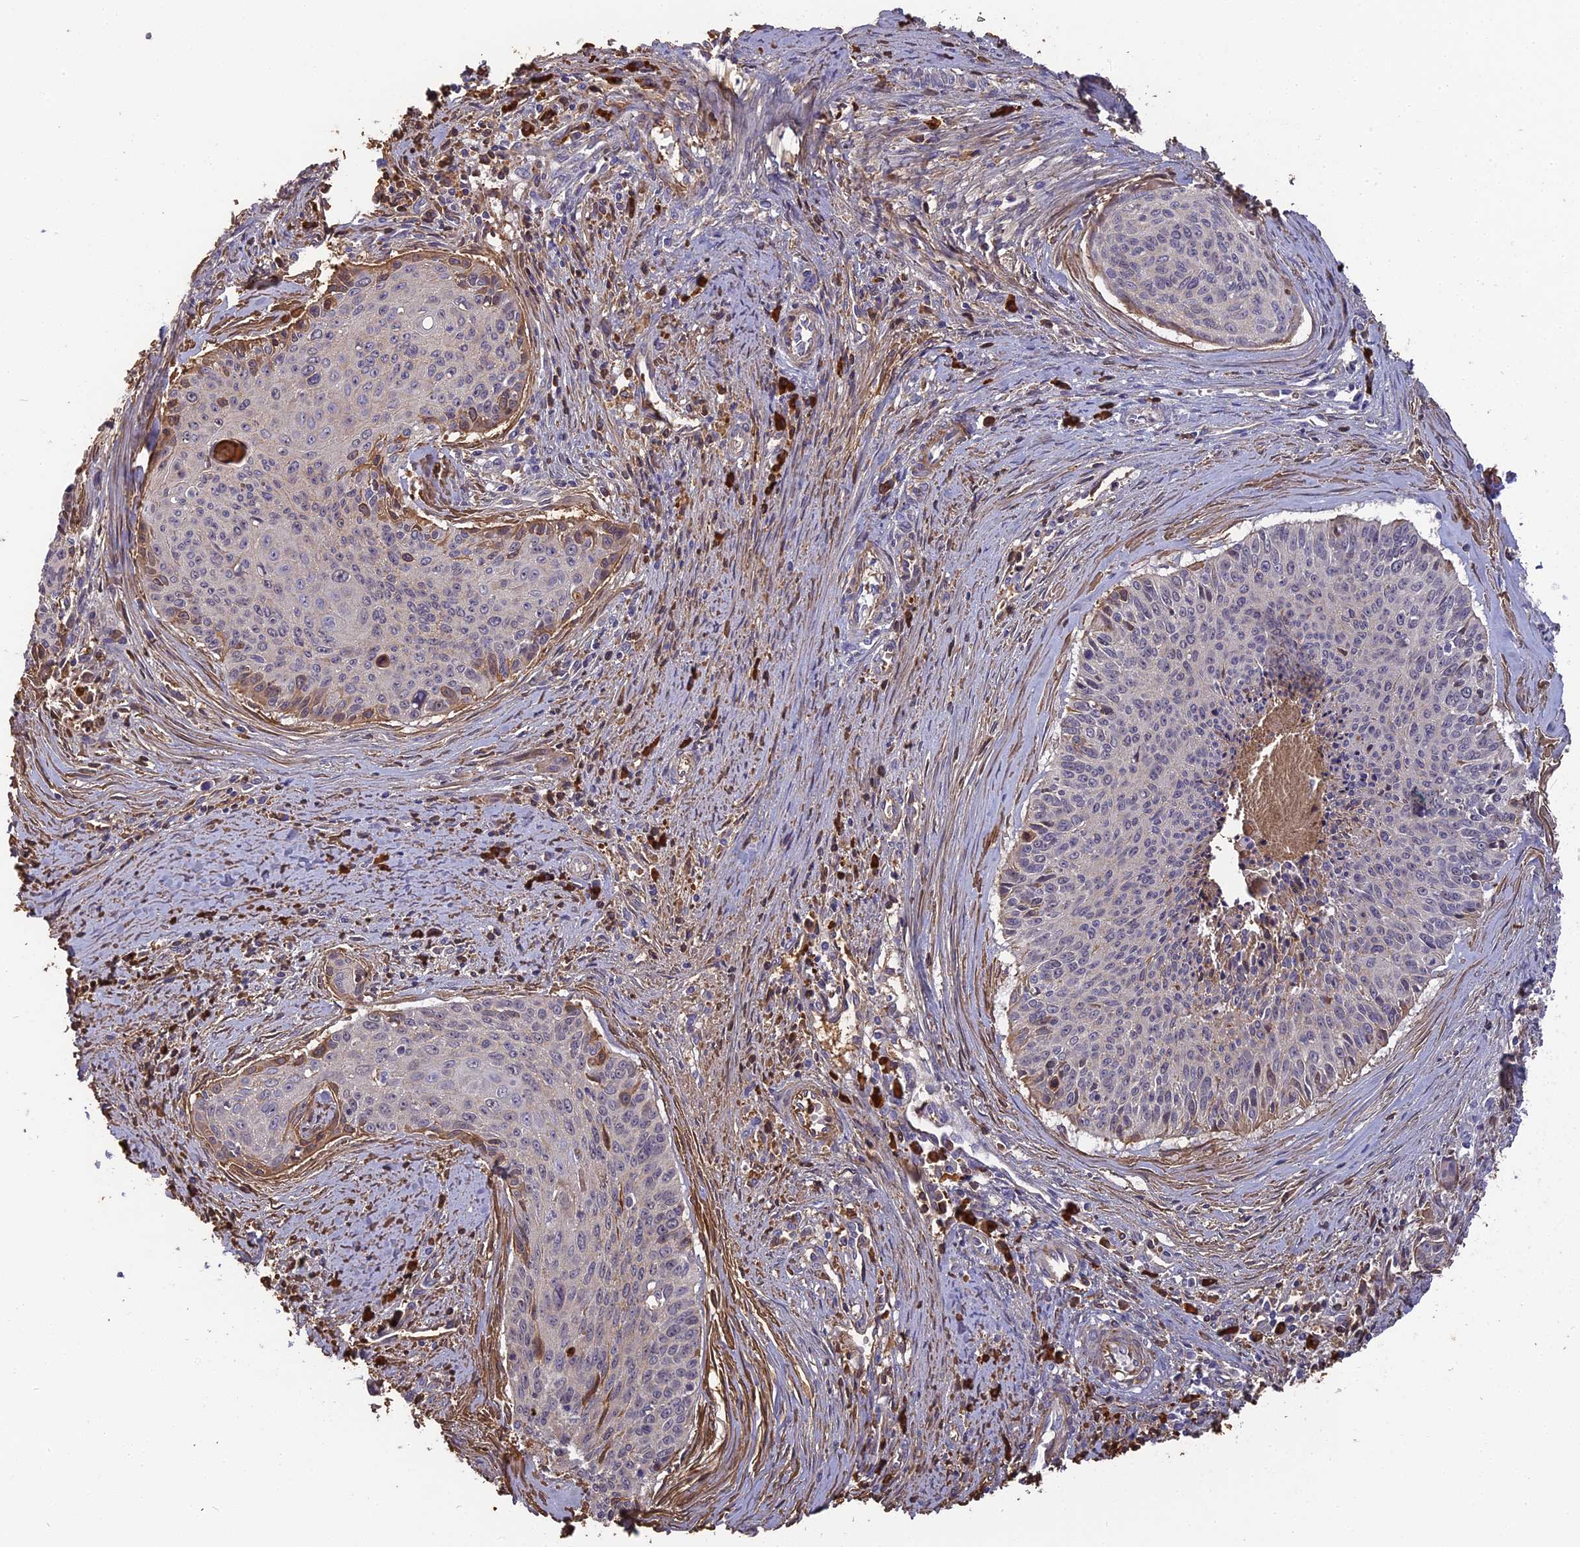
{"staining": {"intensity": "weak", "quantity": "25%-75%", "location": "cytoplasmic/membranous"}, "tissue": "cervical cancer", "cell_type": "Tumor cells", "image_type": "cancer", "snomed": [{"axis": "morphology", "description": "Squamous cell carcinoma, NOS"}, {"axis": "topography", "description": "Cervix"}], "caption": "Tumor cells exhibit low levels of weak cytoplasmic/membranous staining in approximately 25%-75% of cells in squamous cell carcinoma (cervical).", "gene": "ERMAP", "patient": {"sex": "female", "age": 55}}